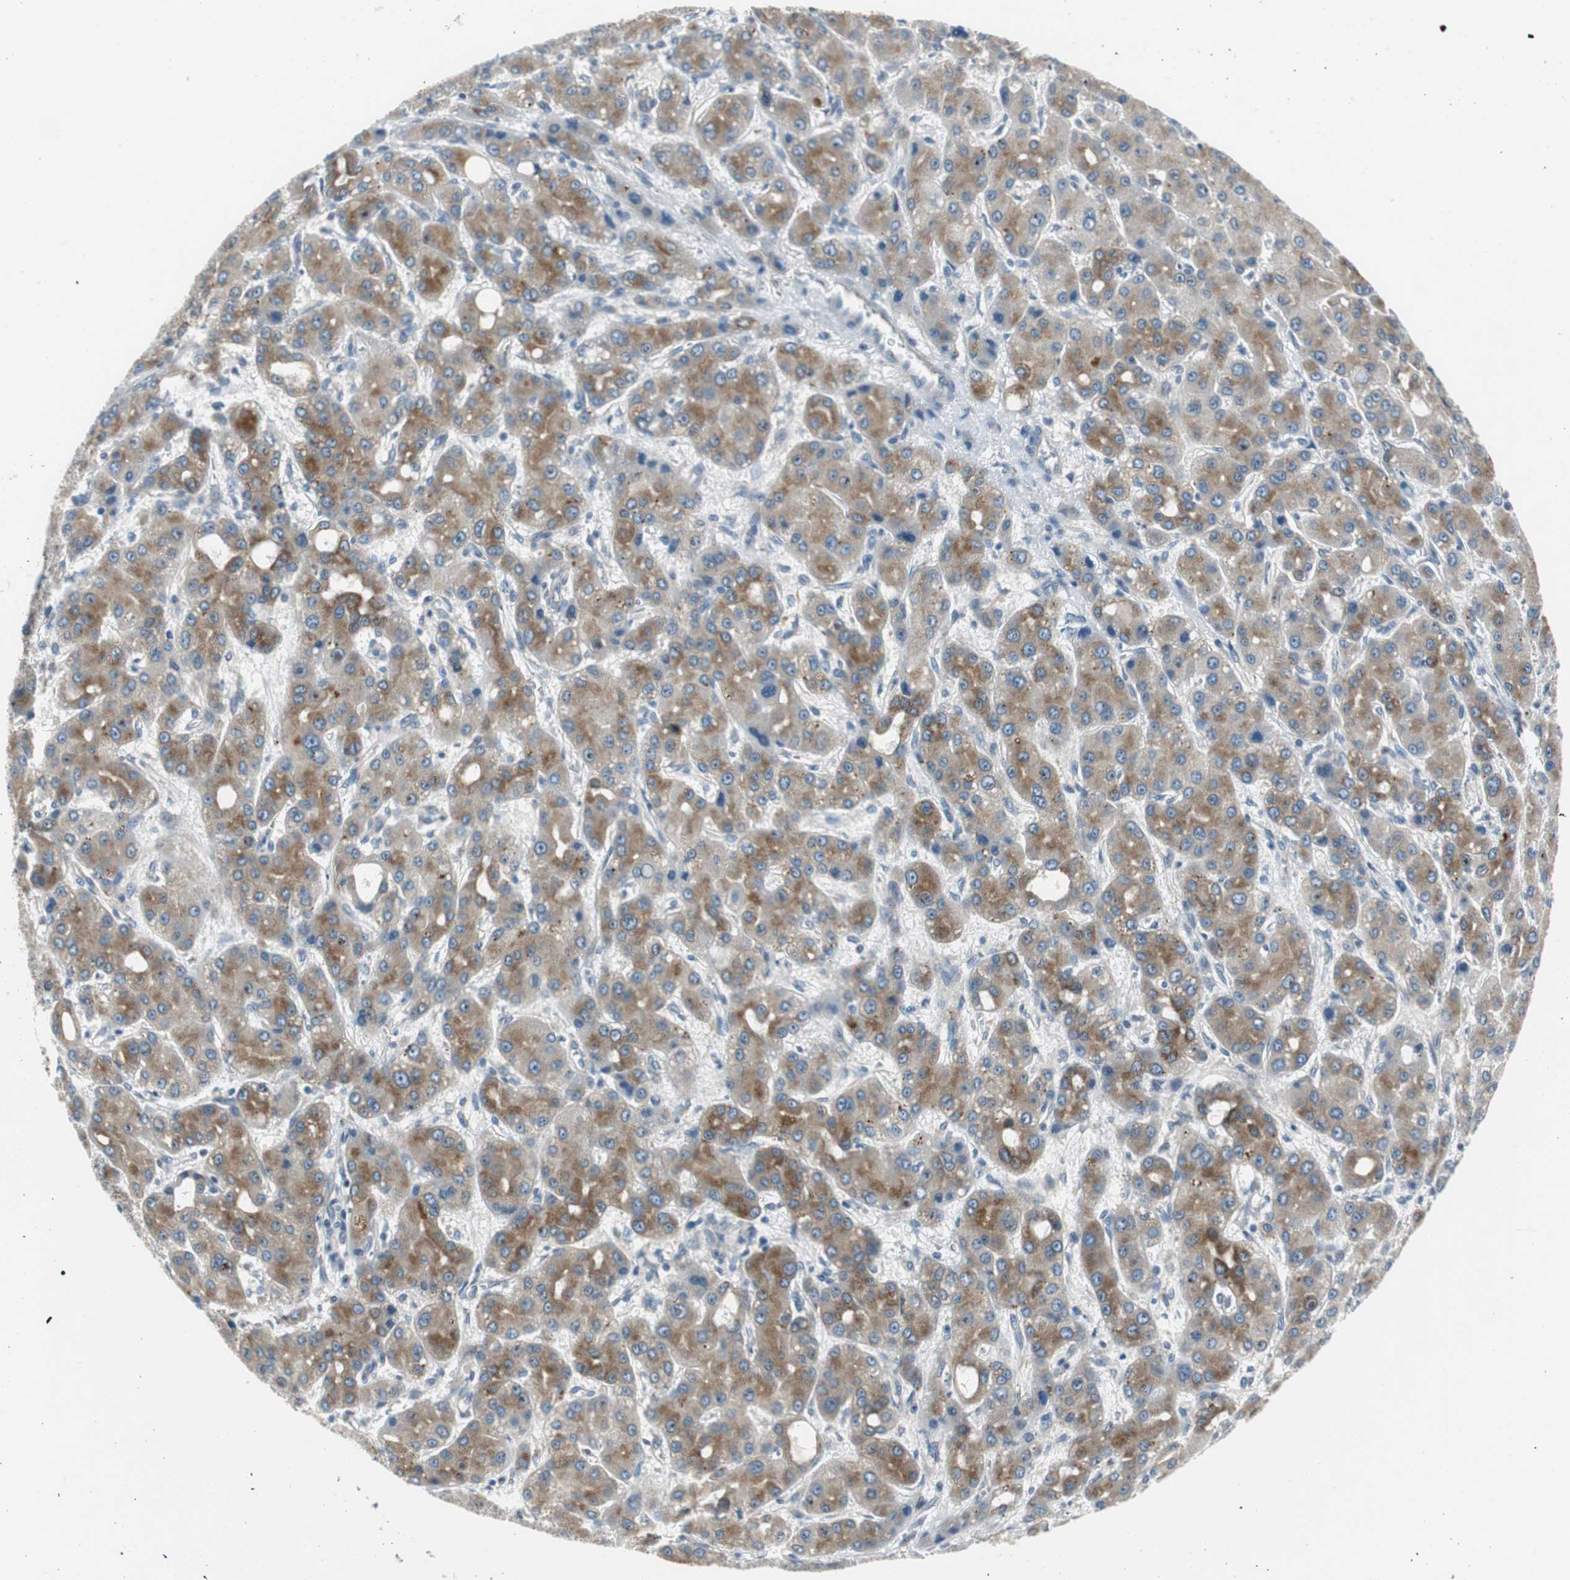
{"staining": {"intensity": "moderate", "quantity": ">75%", "location": "cytoplasmic/membranous"}, "tissue": "liver cancer", "cell_type": "Tumor cells", "image_type": "cancer", "snomed": [{"axis": "morphology", "description": "Carcinoma, Hepatocellular, NOS"}, {"axis": "topography", "description": "Liver"}], "caption": "This image demonstrates liver cancer stained with immunohistochemistry (IHC) to label a protein in brown. The cytoplasmic/membranous of tumor cells show moderate positivity for the protein. Nuclei are counter-stained blue.", "gene": "PLAA", "patient": {"sex": "male", "age": 55}}